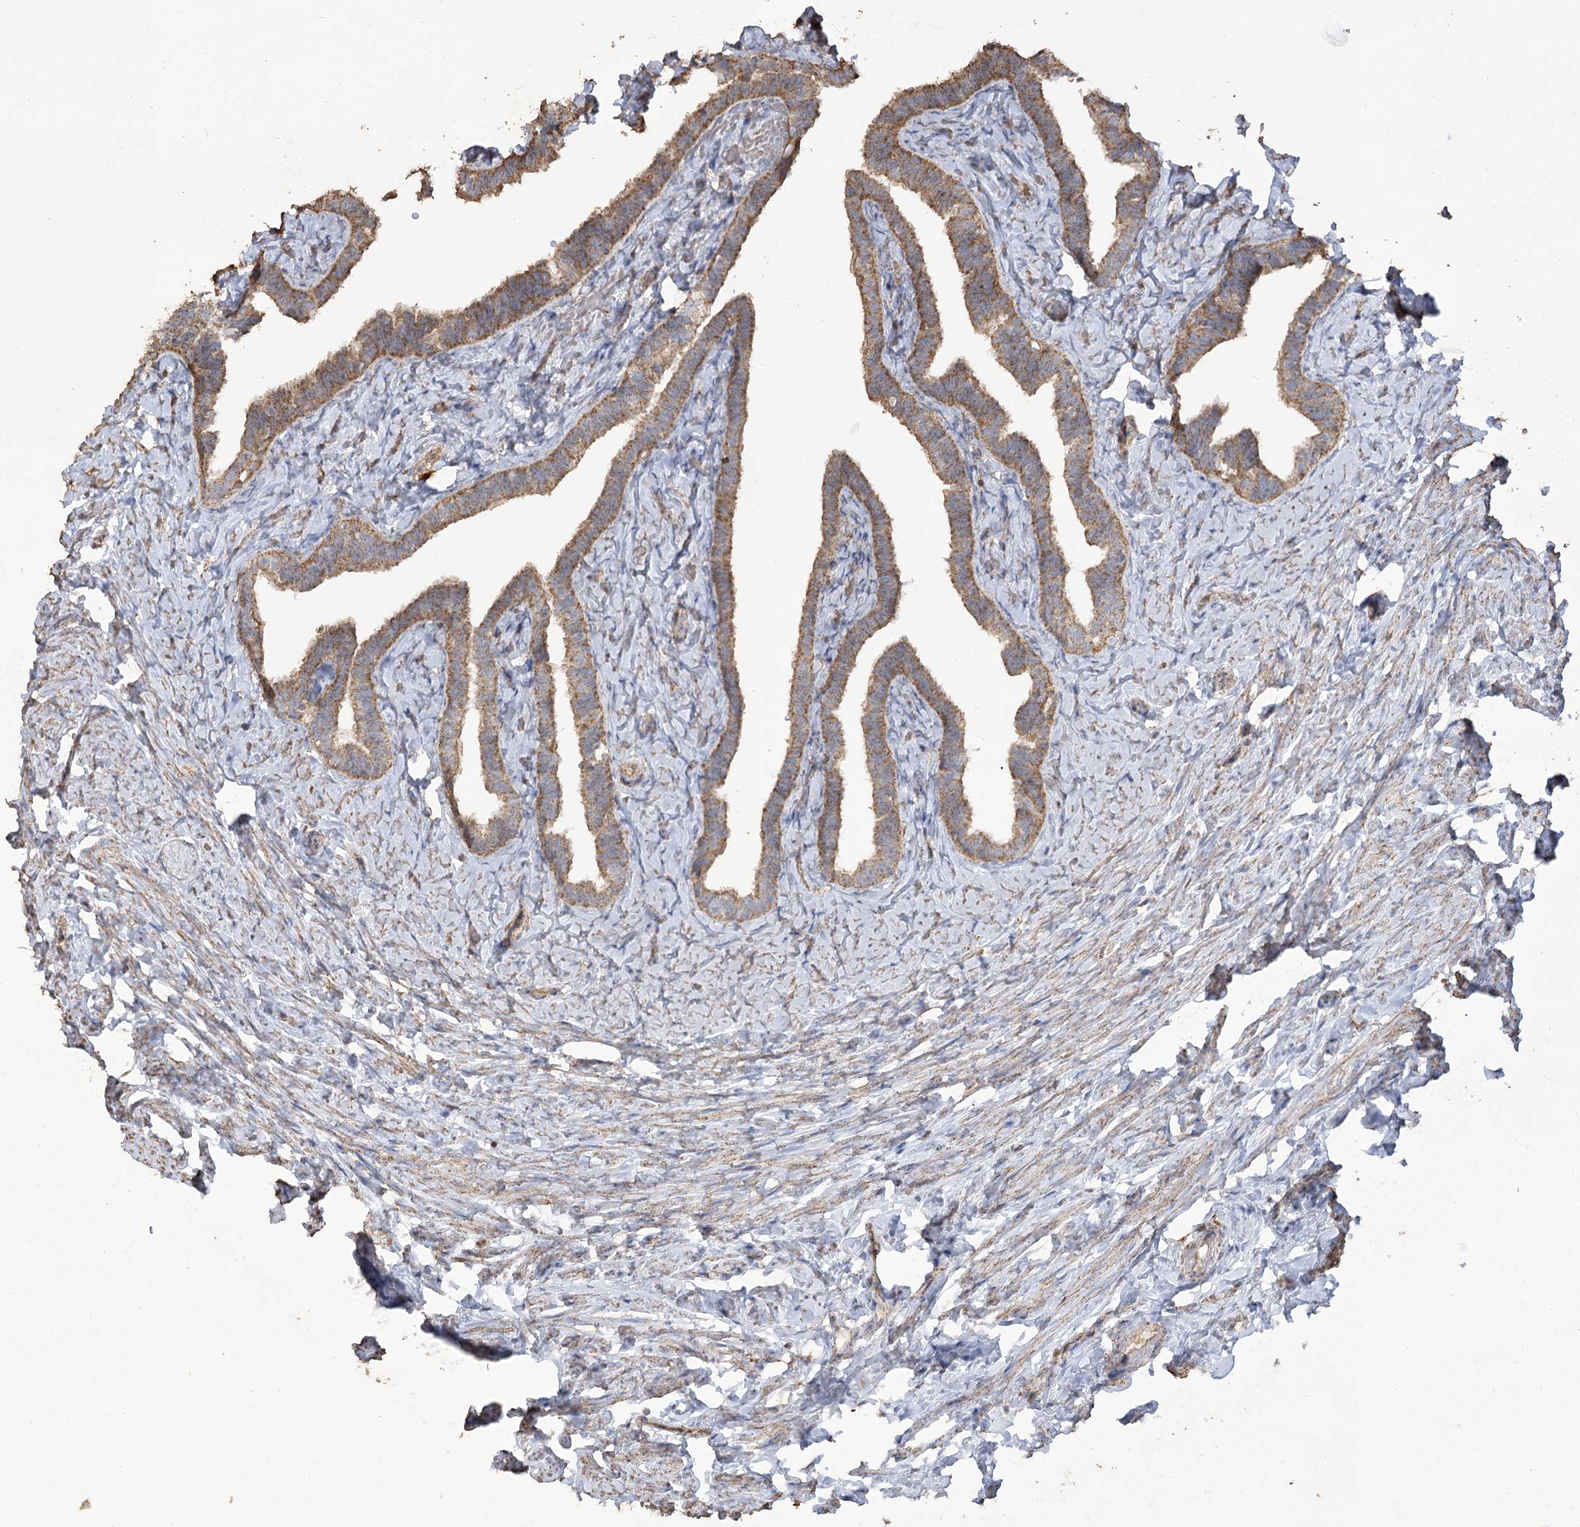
{"staining": {"intensity": "moderate", "quantity": ">75%", "location": "cytoplasmic/membranous"}, "tissue": "fallopian tube", "cell_type": "Glandular cells", "image_type": "normal", "snomed": [{"axis": "morphology", "description": "Normal tissue, NOS"}, {"axis": "topography", "description": "Fallopian tube"}], "caption": "Normal fallopian tube was stained to show a protein in brown. There is medium levels of moderate cytoplasmic/membranous expression in about >75% of glandular cells.", "gene": "IREB2", "patient": {"sex": "female", "age": 39}}